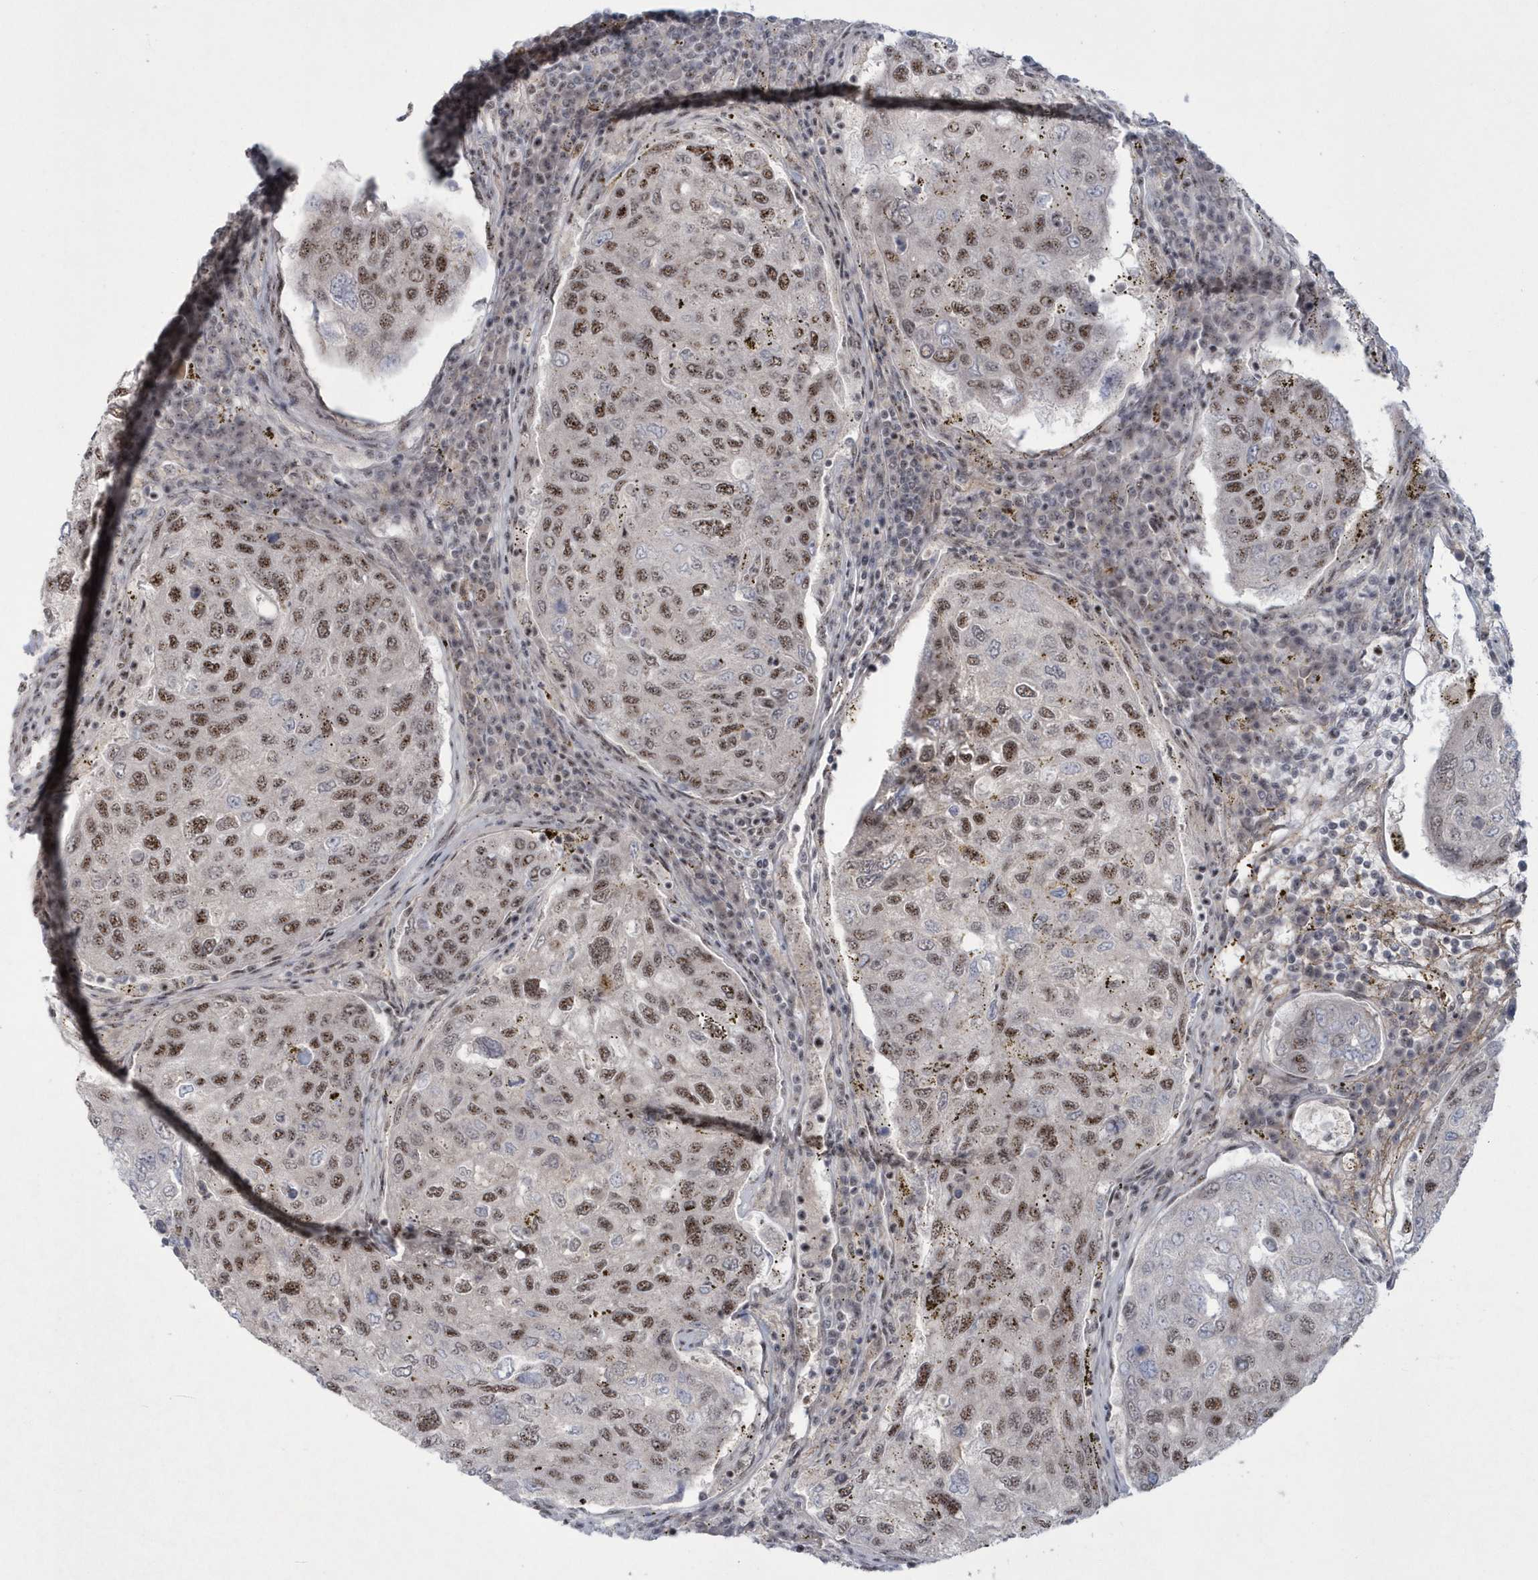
{"staining": {"intensity": "moderate", "quantity": ">75%", "location": "nuclear"}, "tissue": "urothelial cancer", "cell_type": "Tumor cells", "image_type": "cancer", "snomed": [{"axis": "morphology", "description": "Urothelial carcinoma, High grade"}, {"axis": "topography", "description": "Lymph node"}, {"axis": "topography", "description": "Urinary bladder"}], "caption": "About >75% of tumor cells in urothelial cancer display moderate nuclear protein positivity as visualized by brown immunohistochemical staining.", "gene": "KDM6B", "patient": {"sex": "male", "age": 51}}